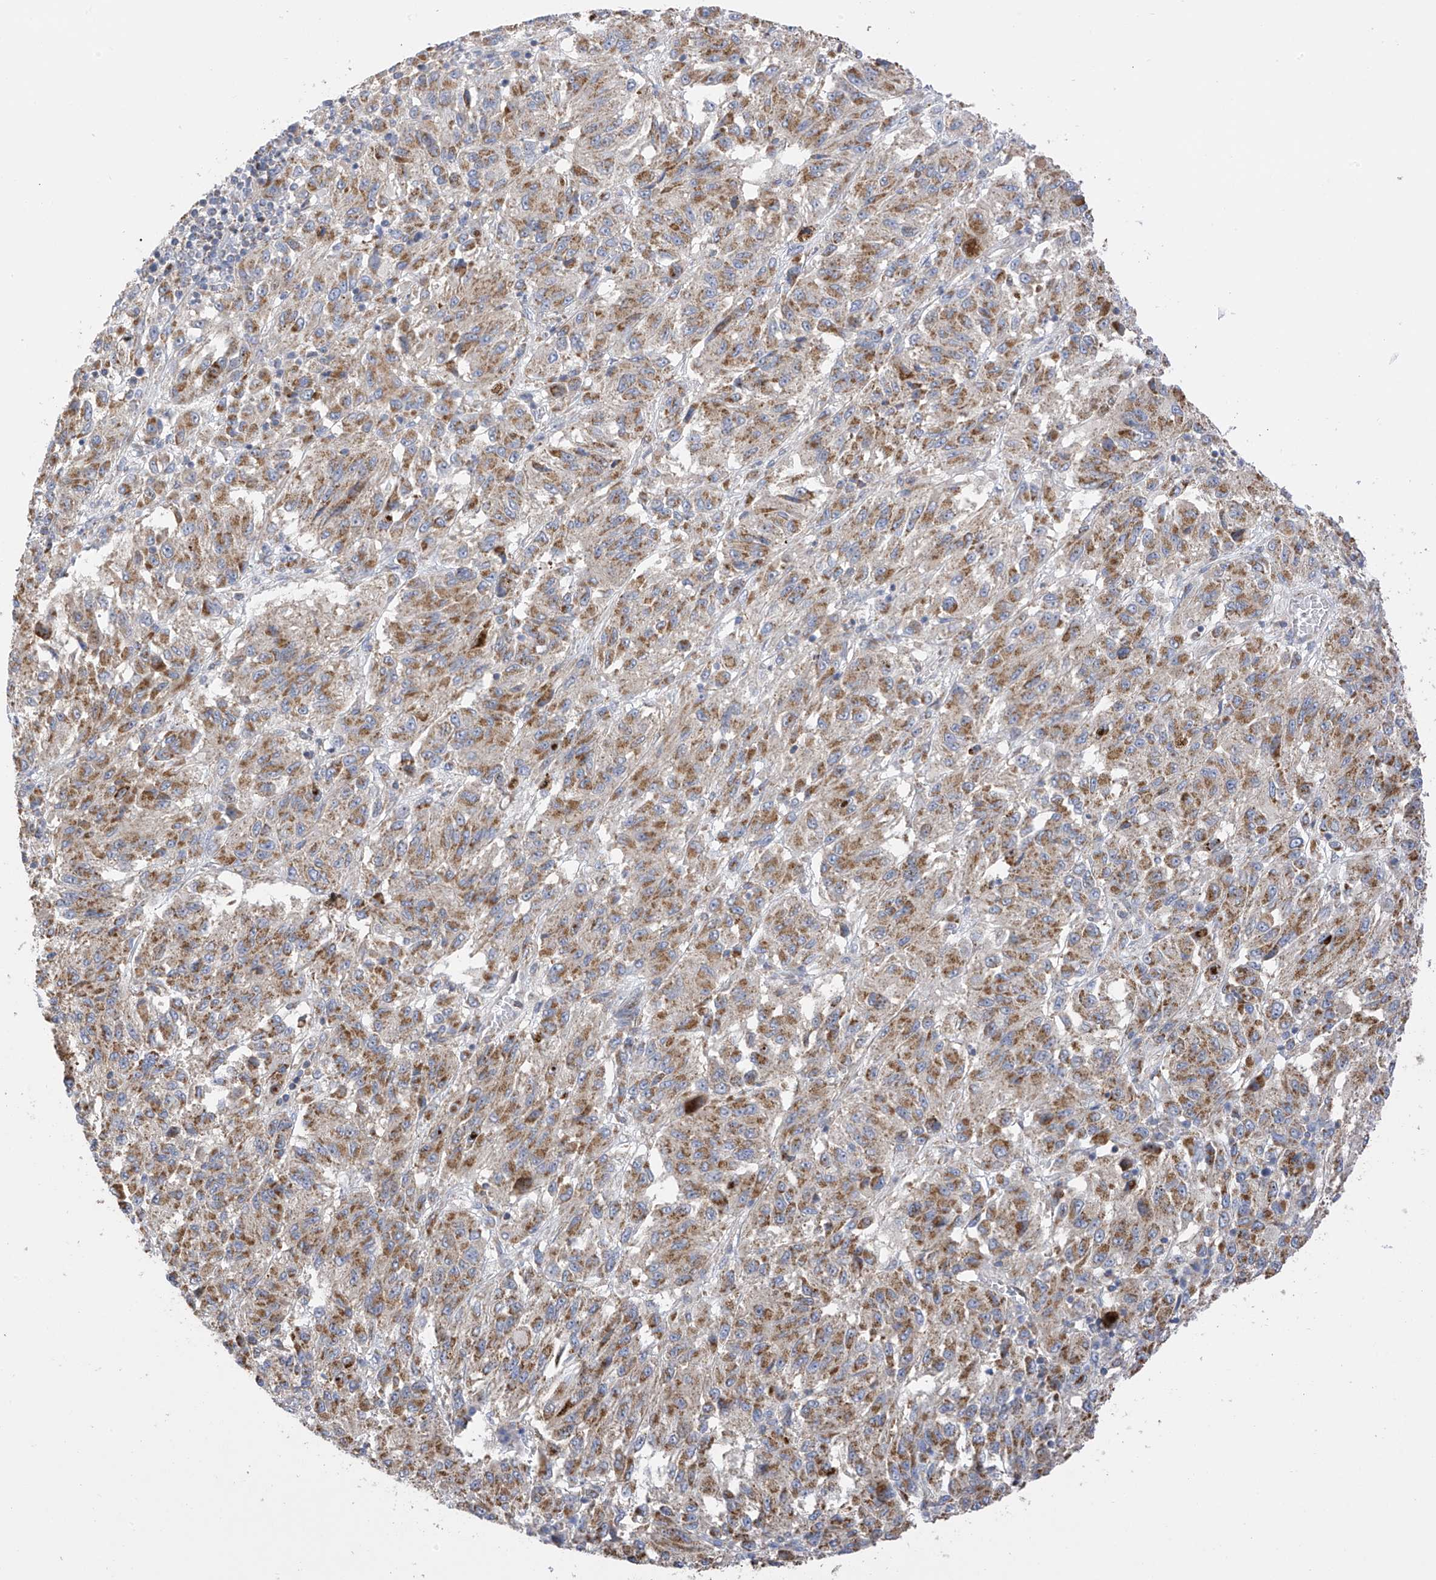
{"staining": {"intensity": "moderate", "quantity": ">75%", "location": "cytoplasmic/membranous"}, "tissue": "melanoma", "cell_type": "Tumor cells", "image_type": "cancer", "snomed": [{"axis": "morphology", "description": "Malignant melanoma, Metastatic site"}, {"axis": "topography", "description": "Lung"}], "caption": "Tumor cells reveal medium levels of moderate cytoplasmic/membranous staining in approximately >75% of cells in human melanoma.", "gene": "ITM2B", "patient": {"sex": "male", "age": 64}}